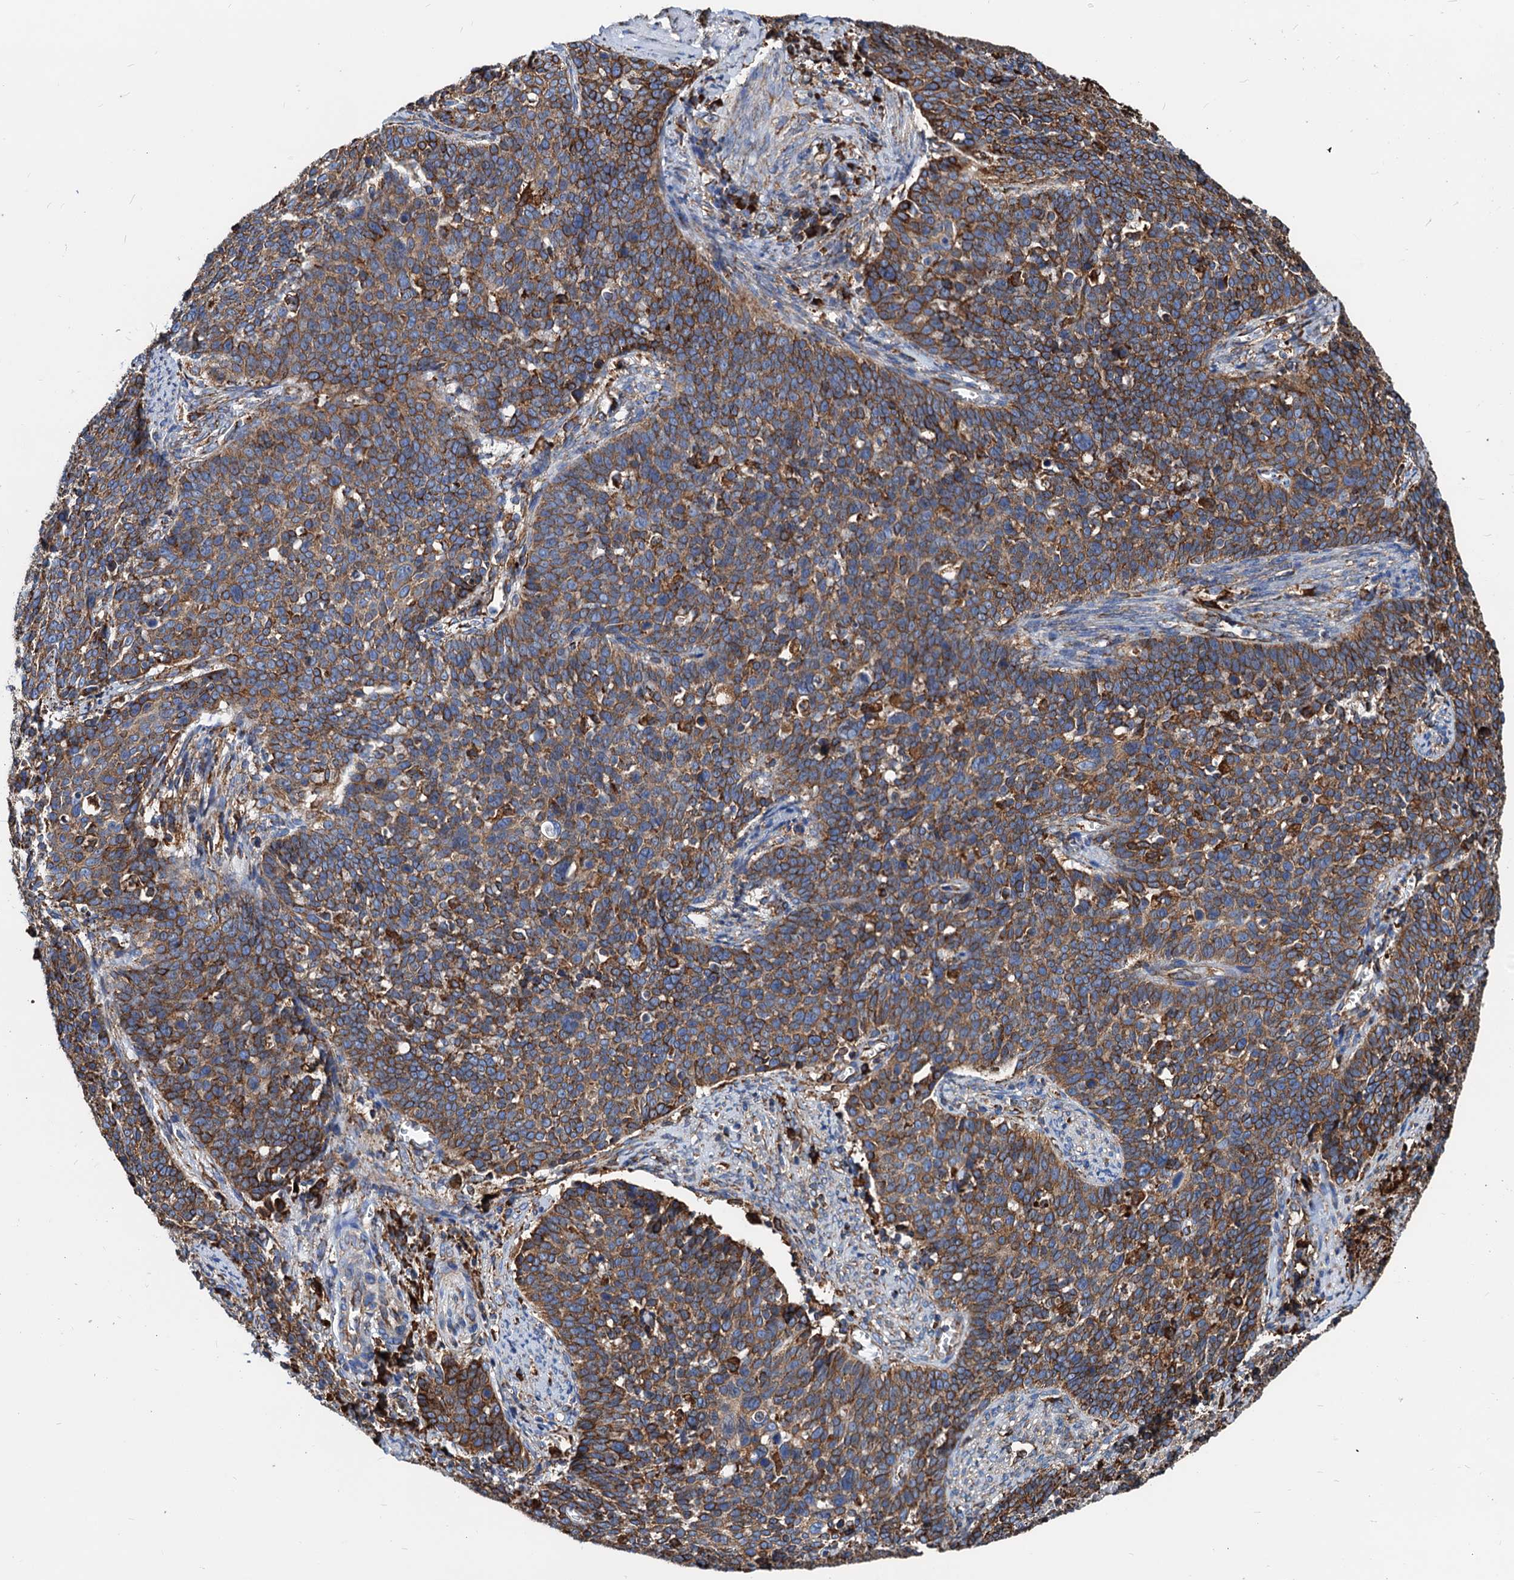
{"staining": {"intensity": "moderate", "quantity": ">75%", "location": "cytoplasmic/membranous"}, "tissue": "cervical cancer", "cell_type": "Tumor cells", "image_type": "cancer", "snomed": [{"axis": "morphology", "description": "Squamous cell carcinoma, NOS"}, {"axis": "topography", "description": "Cervix"}], "caption": "Cervical cancer (squamous cell carcinoma) tissue demonstrates moderate cytoplasmic/membranous staining in approximately >75% of tumor cells", "gene": "HSPA5", "patient": {"sex": "female", "age": 39}}